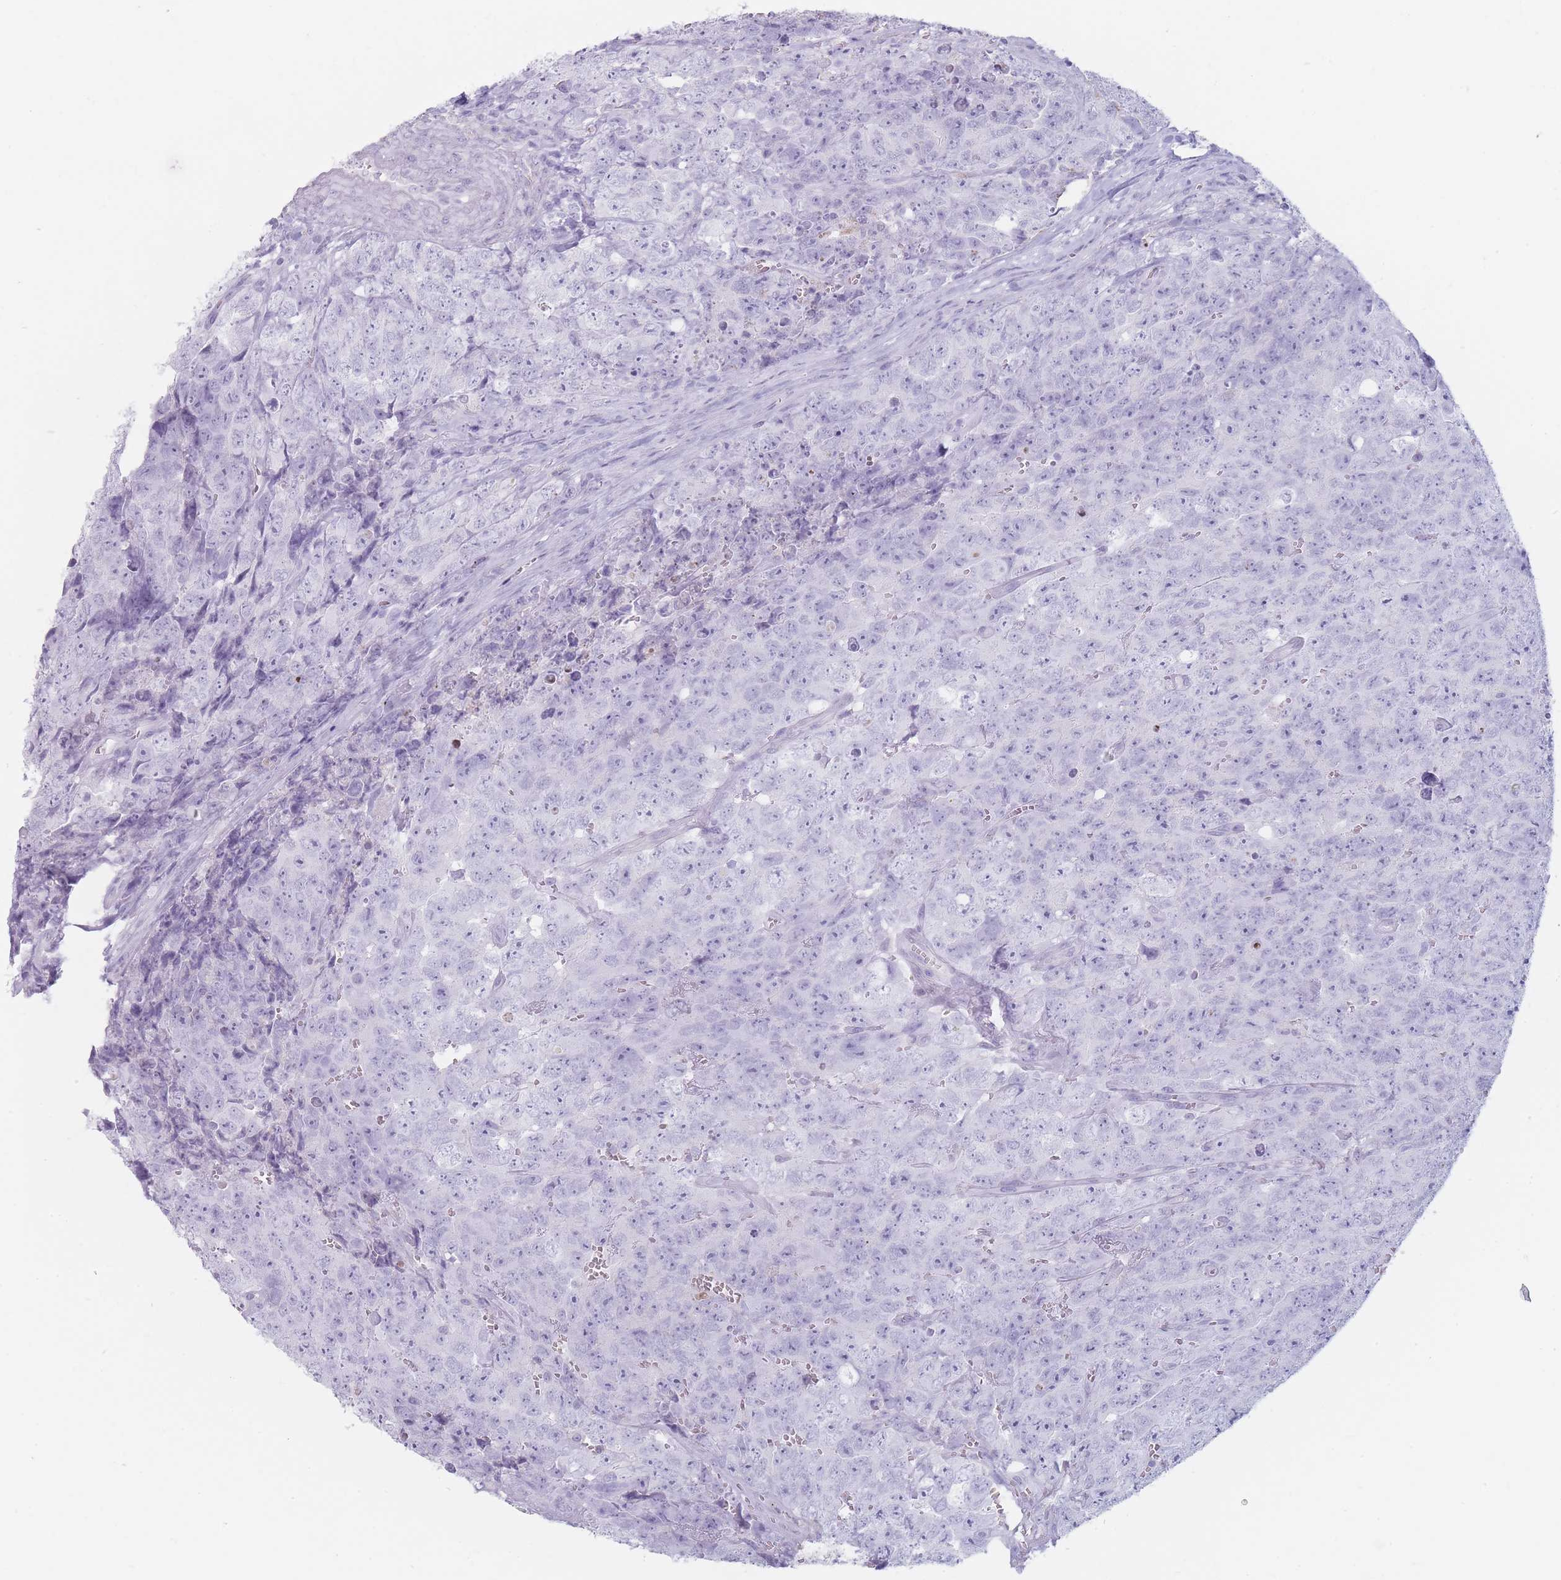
{"staining": {"intensity": "negative", "quantity": "none", "location": "none"}, "tissue": "testis cancer", "cell_type": "Tumor cells", "image_type": "cancer", "snomed": [{"axis": "morphology", "description": "Seminoma, NOS"}, {"axis": "morphology", "description": "Teratoma, malignant, NOS"}, {"axis": "topography", "description": "Testis"}], "caption": "Tumor cells show no significant protein expression in testis cancer.", "gene": "GPR12", "patient": {"sex": "male", "age": 34}}